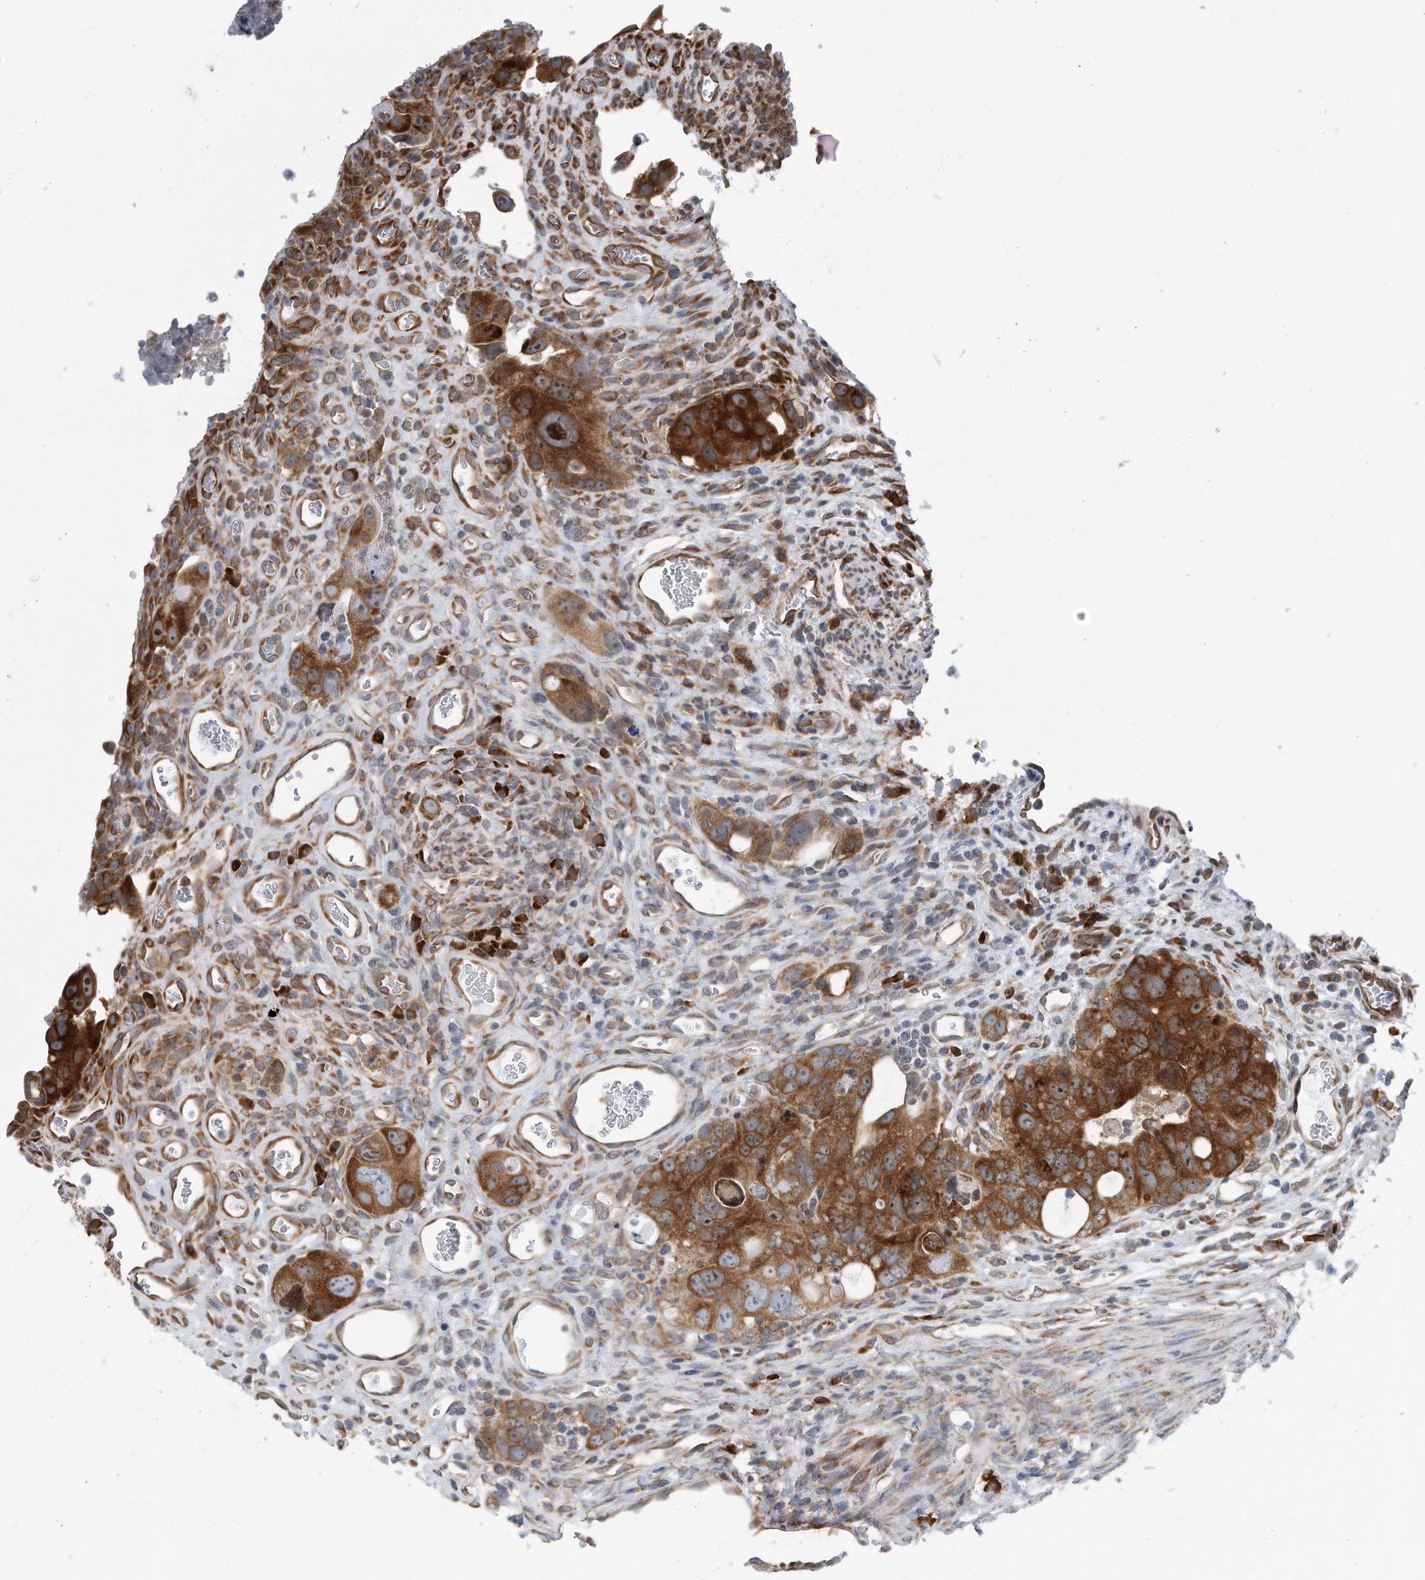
{"staining": {"intensity": "strong", "quantity": ">75%", "location": "cytoplasmic/membranous"}, "tissue": "colorectal cancer", "cell_type": "Tumor cells", "image_type": "cancer", "snomed": [{"axis": "morphology", "description": "Adenocarcinoma, NOS"}, {"axis": "topography", "description": "Rectum"}], "caption": "The immunohistochemical stain shows strong cytoplasmic/membranous expression in tumor cells of colorectal adenocarcinoma tissue.", "gene": "RPL26L1", "patient": {"sex": "male", "age": 59}}